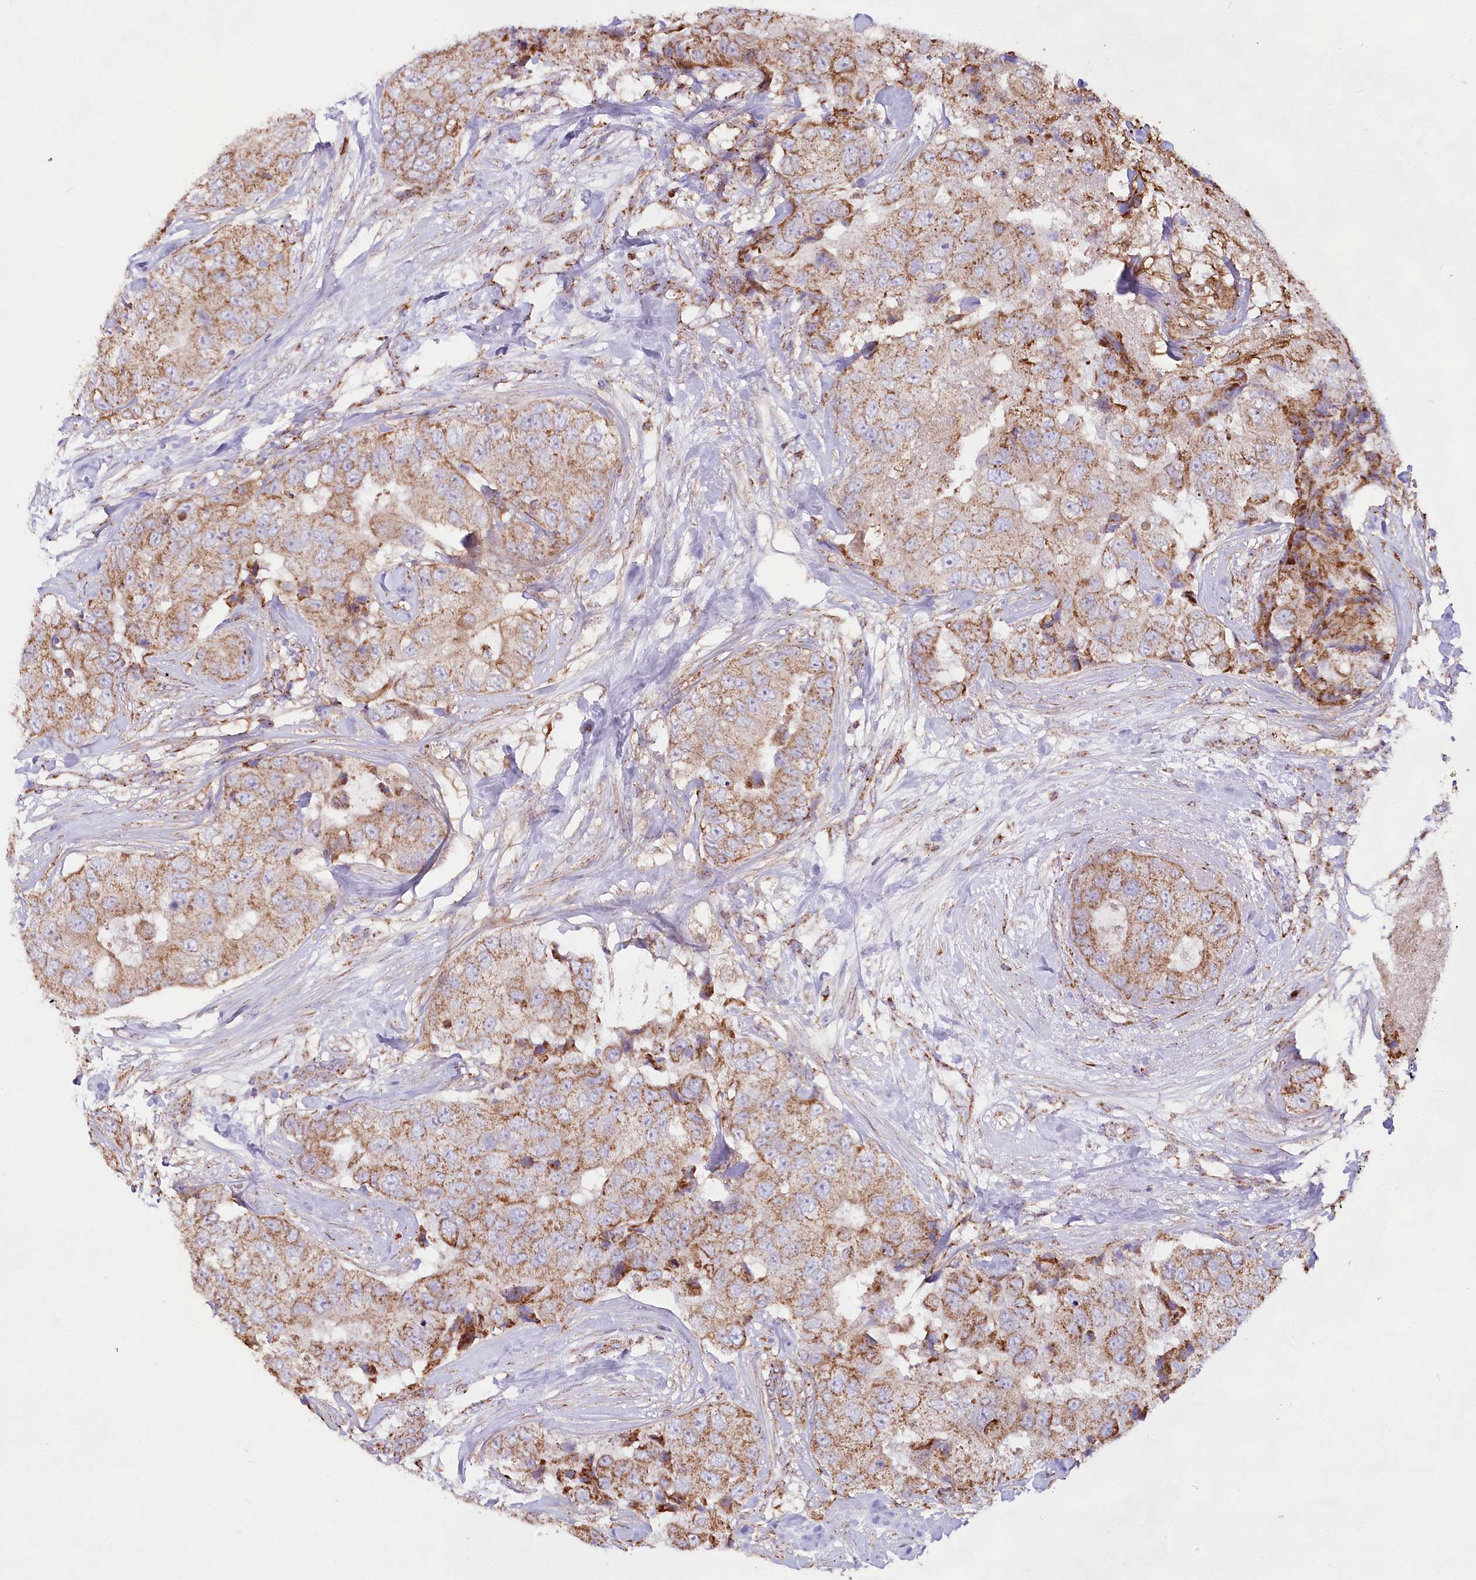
{"staining": {"intensity": "moderate", "quantity": ">75%", "location": "cytoplasmic/membranous"}, "tissue": "breast cancer", "cell_type": "Tumor cells", "image_type": "cancer", "snomed": [{"axis": "morphology", "description": "Duct carcinoma"}, {"axis": "topography", "description": "Breast"}], "caption": "Immunohistochemical staining of human breast cancer (infiltrating ductal carcinoma) shows medium levels of moderate cytoplasmic/membranous protein expression in about >75% of tumor cells.", "gene": "TASOR2", "patient": {"sex": "female", "age": 62}}